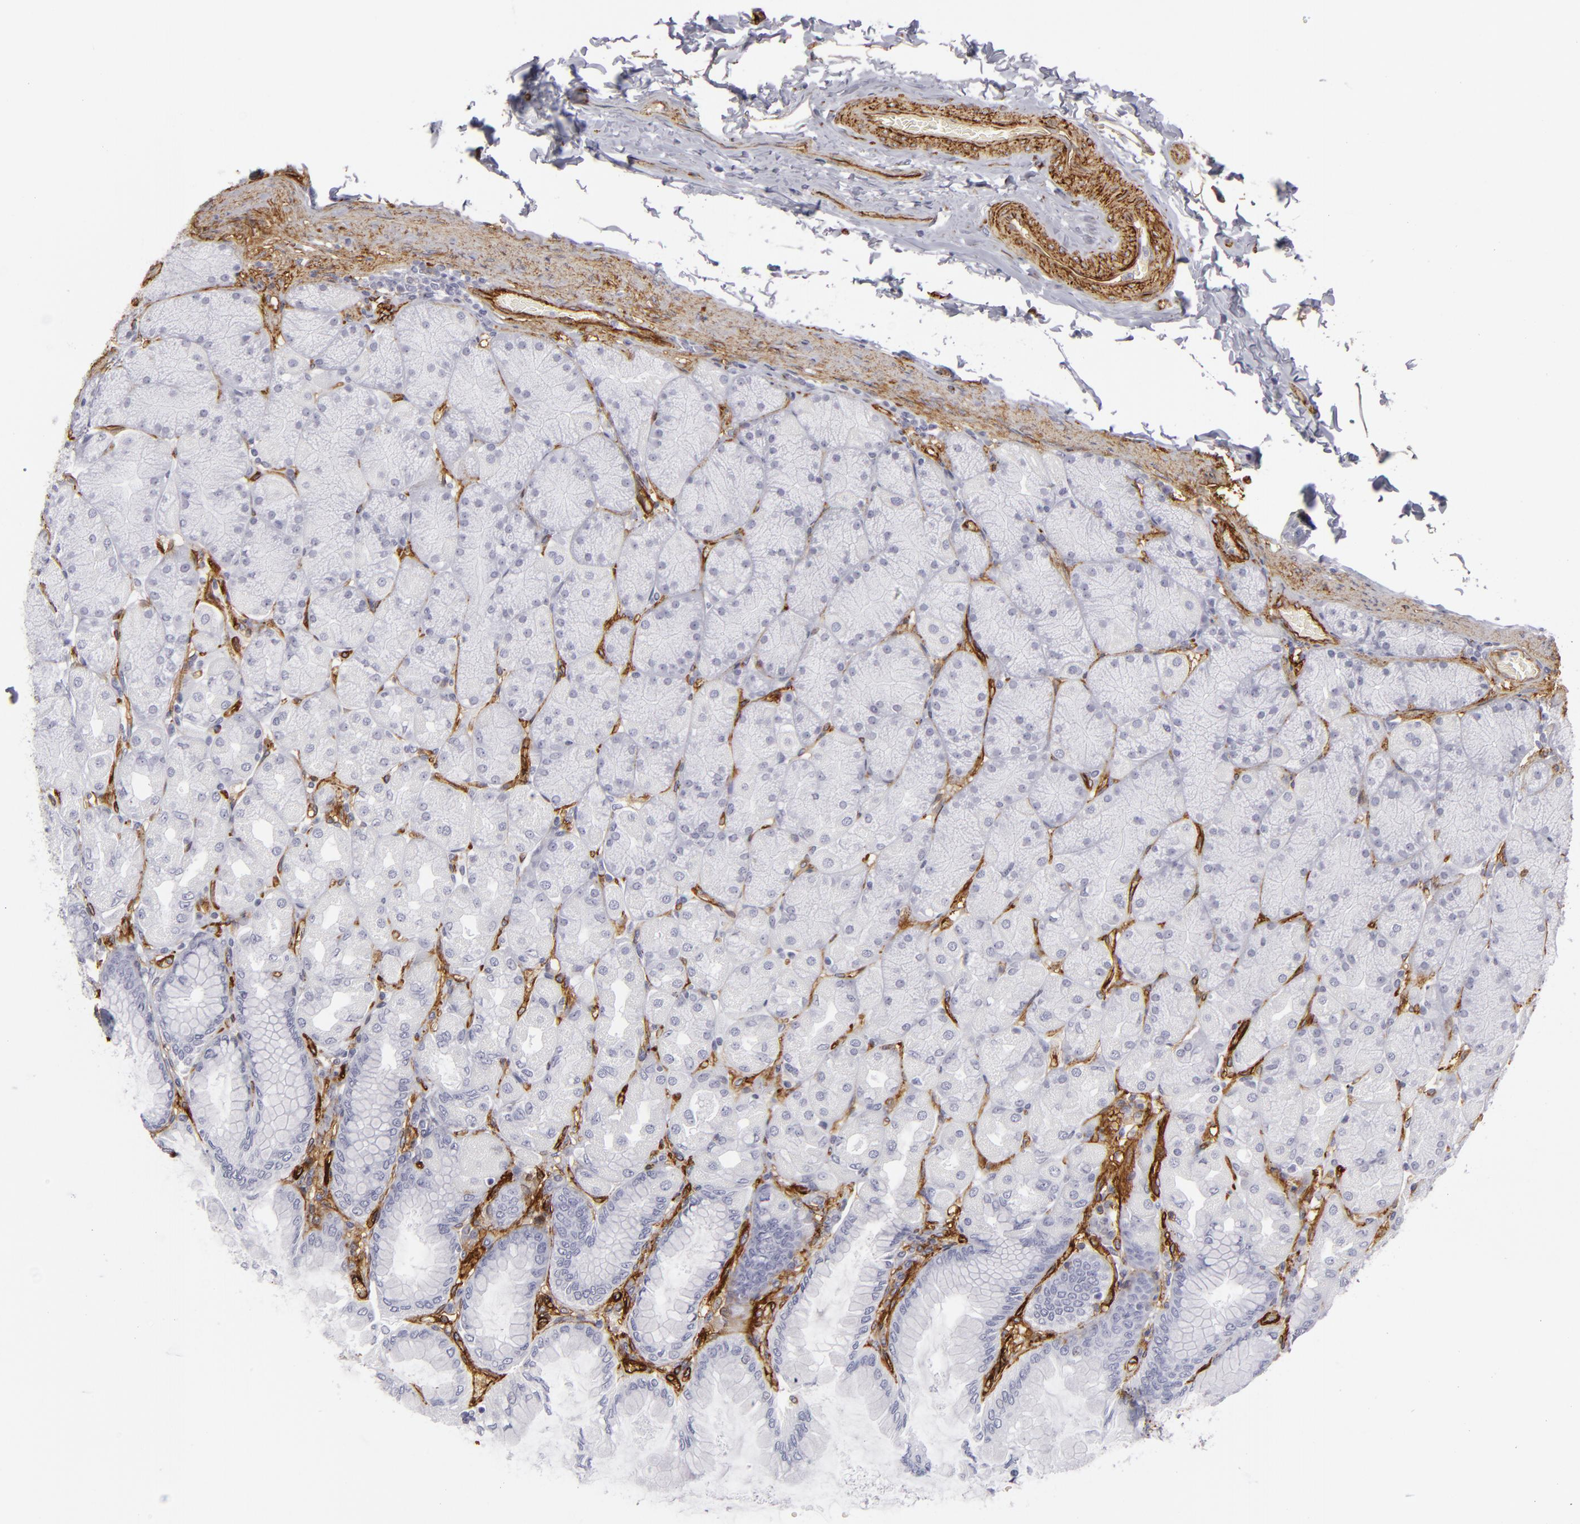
{"staining": {"intensity": "negative", "quantity": "none", "location": "none"}, "tissue": "stomach", "cell_type": "Glandular cells", "image_type": "normal", "snomed": [{"axis": "morphology", "description": "Normal tissue, NOS"}, {"axis": "topography", "description": "Stomach, upper"}], "caption": "The micrograph exhibits no significant staining in glandular cells of stomach. (DAB immunohistochemistry (IHC) with hematoxylin counter stain).", "gene": "MCAM", "patient": {"sex": "female", "age": 56}}